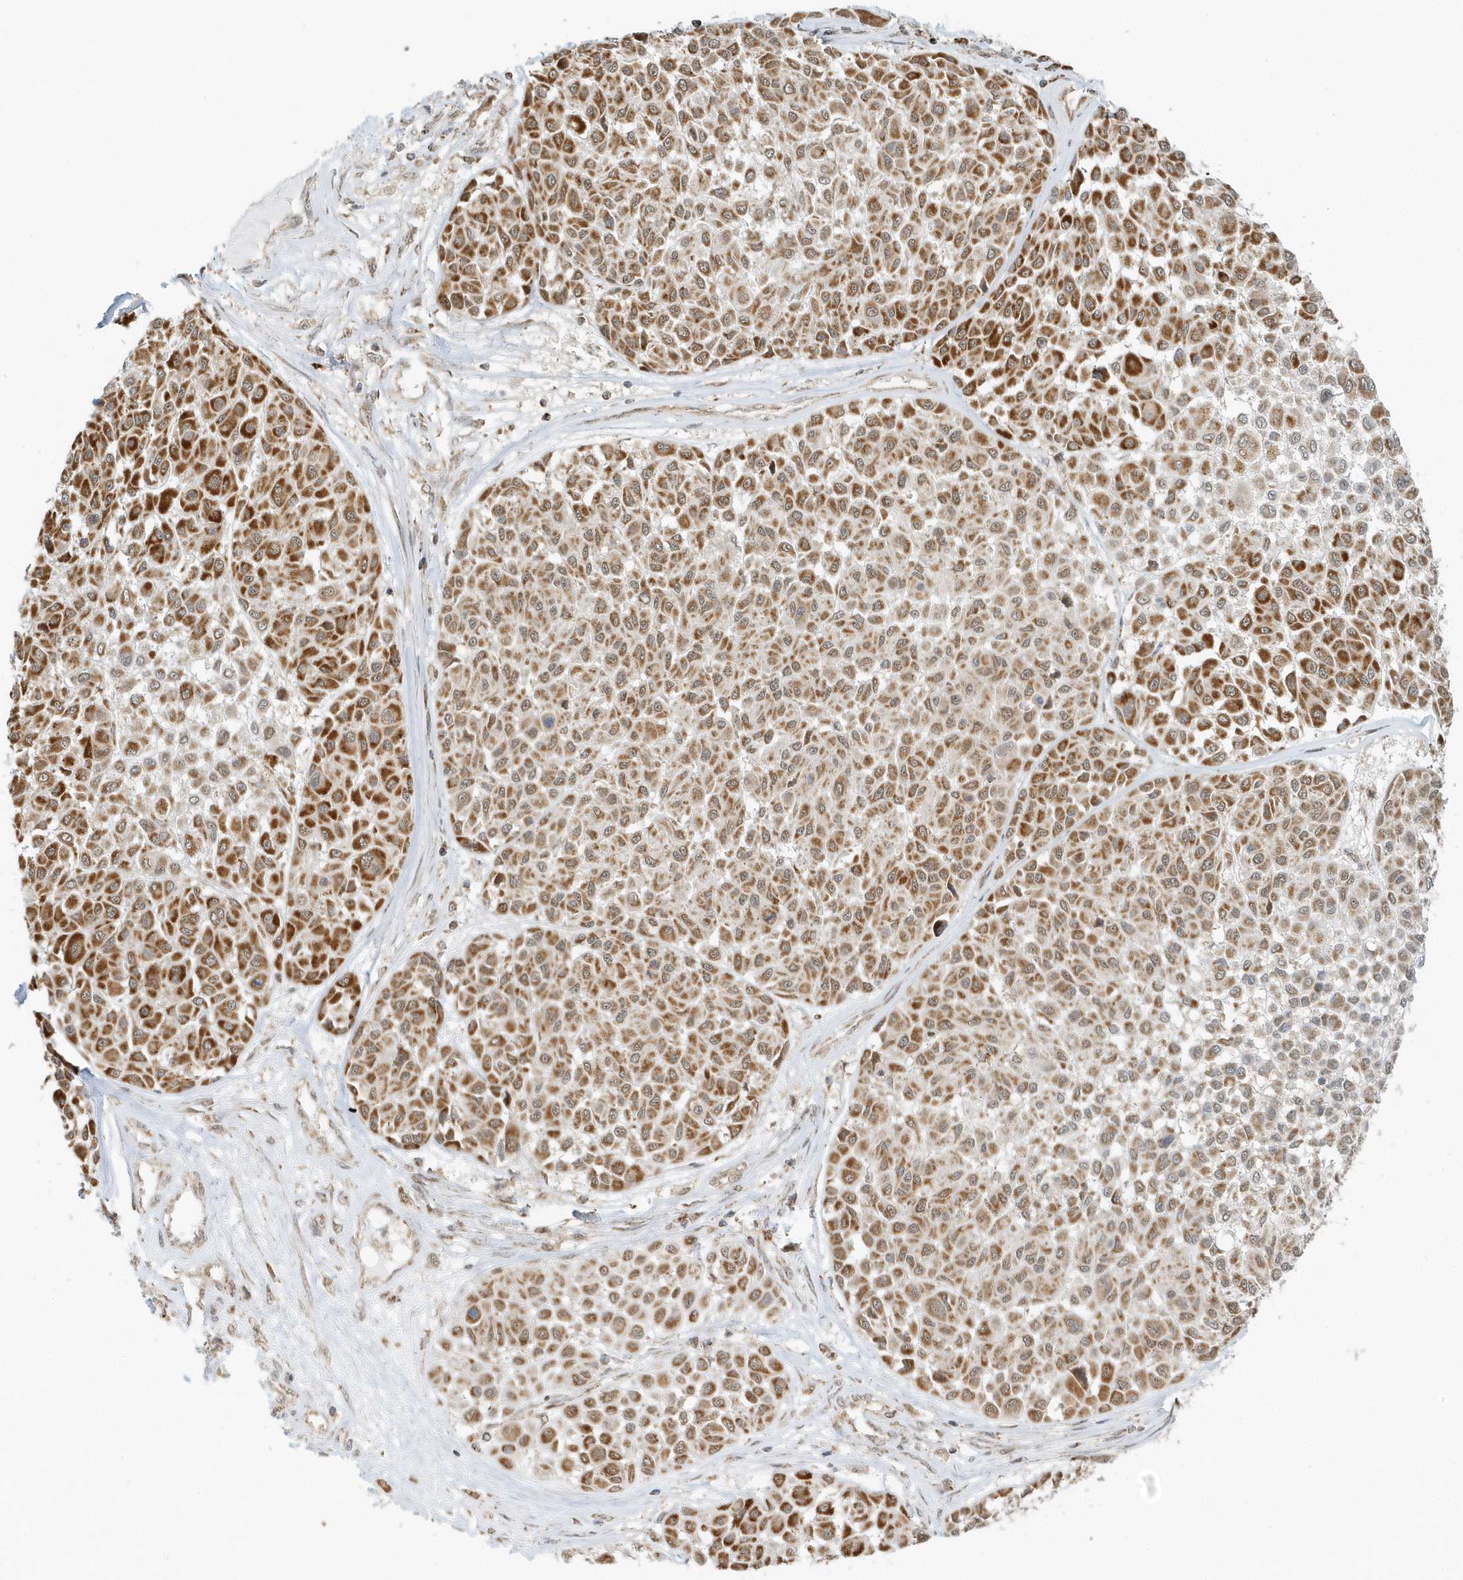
{"staining": {"intensity": "strong", "quantity": ">75%", "location": "cytoplasmic/membranous"}, "tissue": "melanoma", "cell_type": "Tumor cells", "image_type": "cancer", "snomed": [{"axis": "morphology", "description": "Malignant melanoma, Metastatic site"}, {"axis": "topography", "description": "Soft tissue"}], "caption": "This is an image of IHC staining of melanoma, which shows strong expression in the cytoplasmic/membranous of tumor cells.", "gene": "PSMD6", "patient": {"sex": "male", "age": 41}}